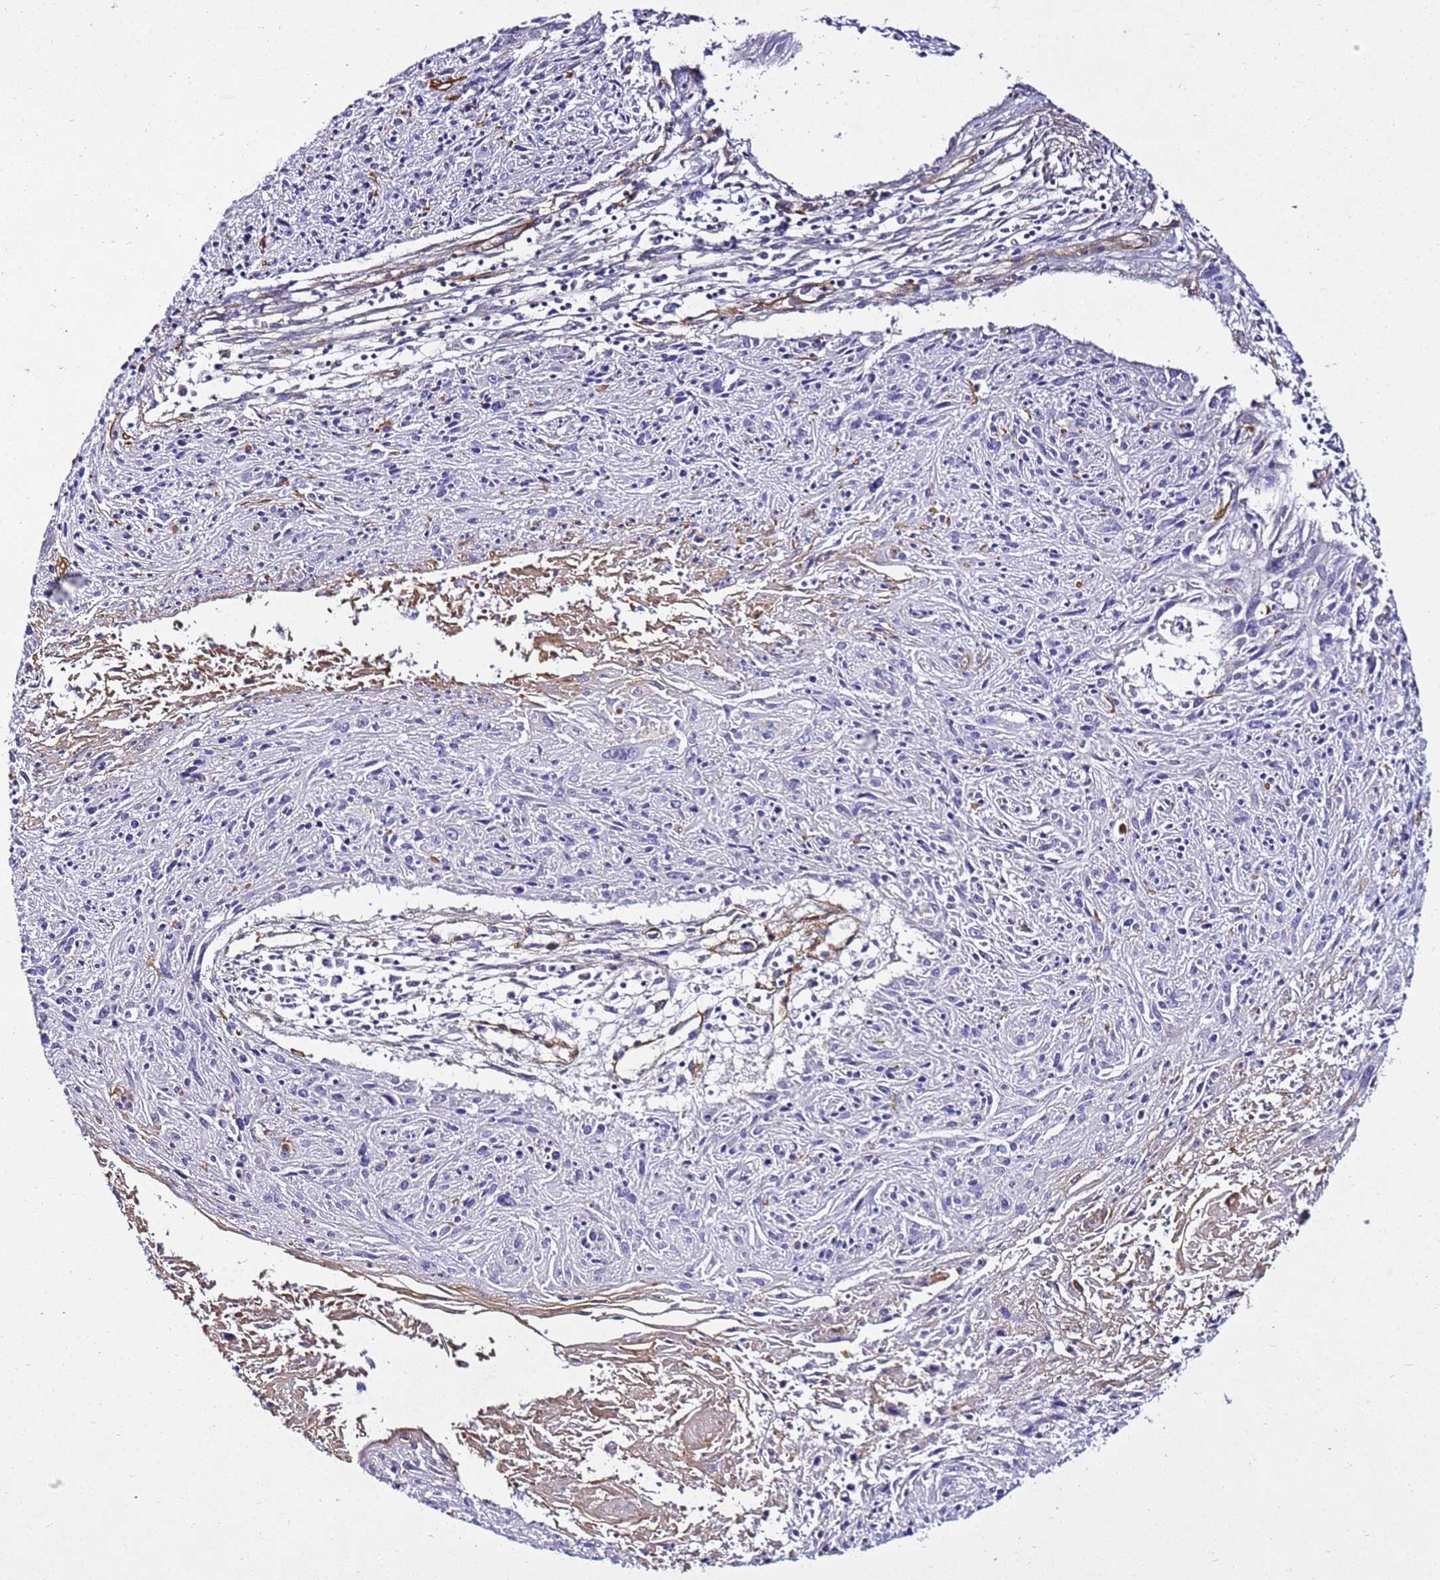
{"staining": {"intensity": "negative", "quantity": "none", "location": "none"}, "tissue": "cervical cancer", "cell_type": "Tumor cells", "image_type": "cancer", "snomed": [{"axis": "morphology", "description": "Squamous cell carcinoma, NOS"}, {"axis": "topography", "description": "Cervix"}], "caption": "This is a photomicrograph of immunohistochemistry (IHC) staining of squamous cell carcinoma (cervical), which shows no staining in tumor cells.", "gene": "FAM166B", "patient": {"sex": "female", "age": 51}}